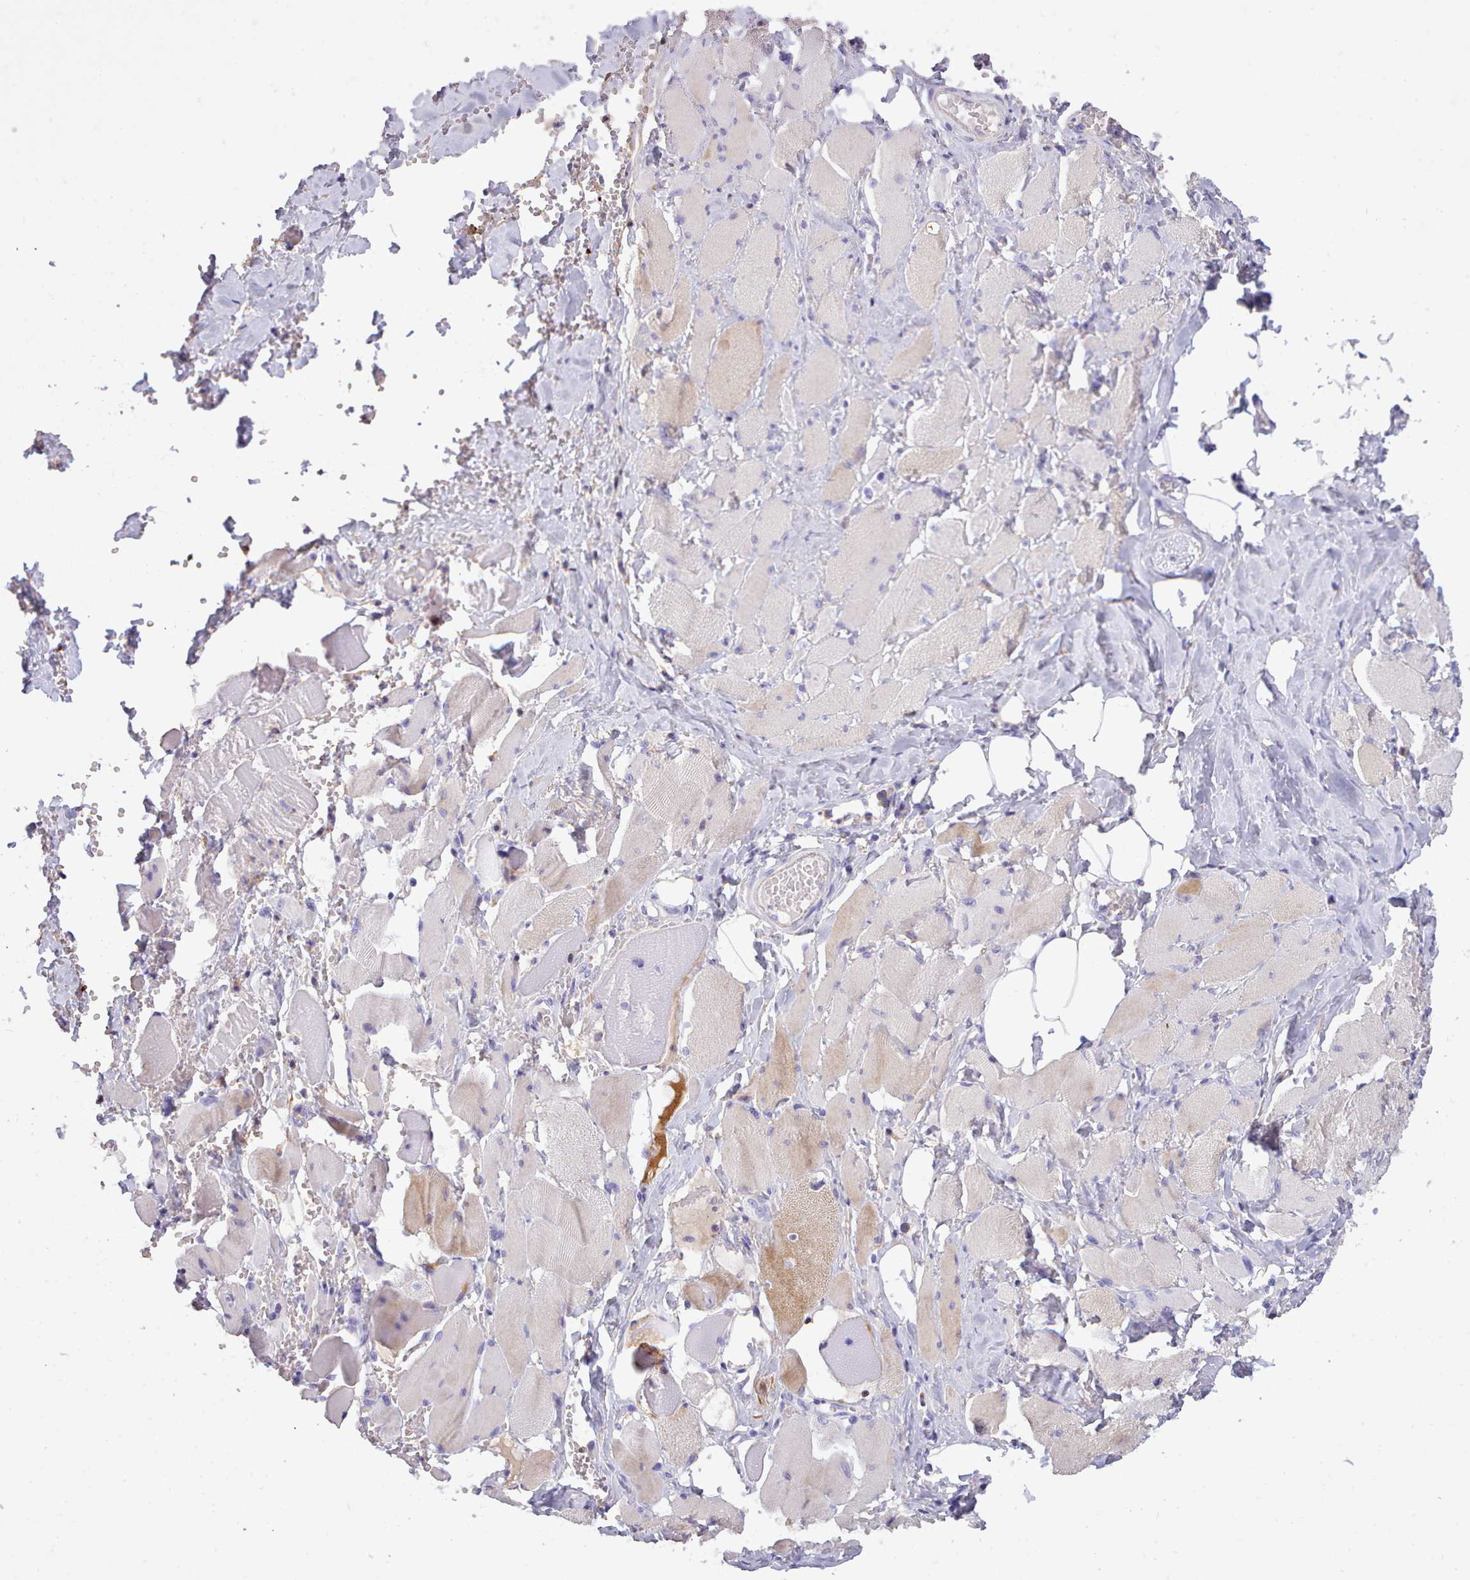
{"staining": {"intensity": "weak", "quantity": "<25%", "location": "cytoplasmic/membranous"}, "tissue": "skeletal muscle", "cell_type": "Myocytes", "image_type": "normal", "snomed": [{"axis": "morphology", "description": "Normal tissue, NOS"}, {"axis": "morphology", "description": "Basal cell carcinoma"}, {"axis": "topography", "description": "Skeletal muscle"}], "caption": "IHC of unremarkable skeletal muscle shows no positivity in myocytes.", "gene": "CYP2A13", "patient": {"sex": "female", "age": 64}}